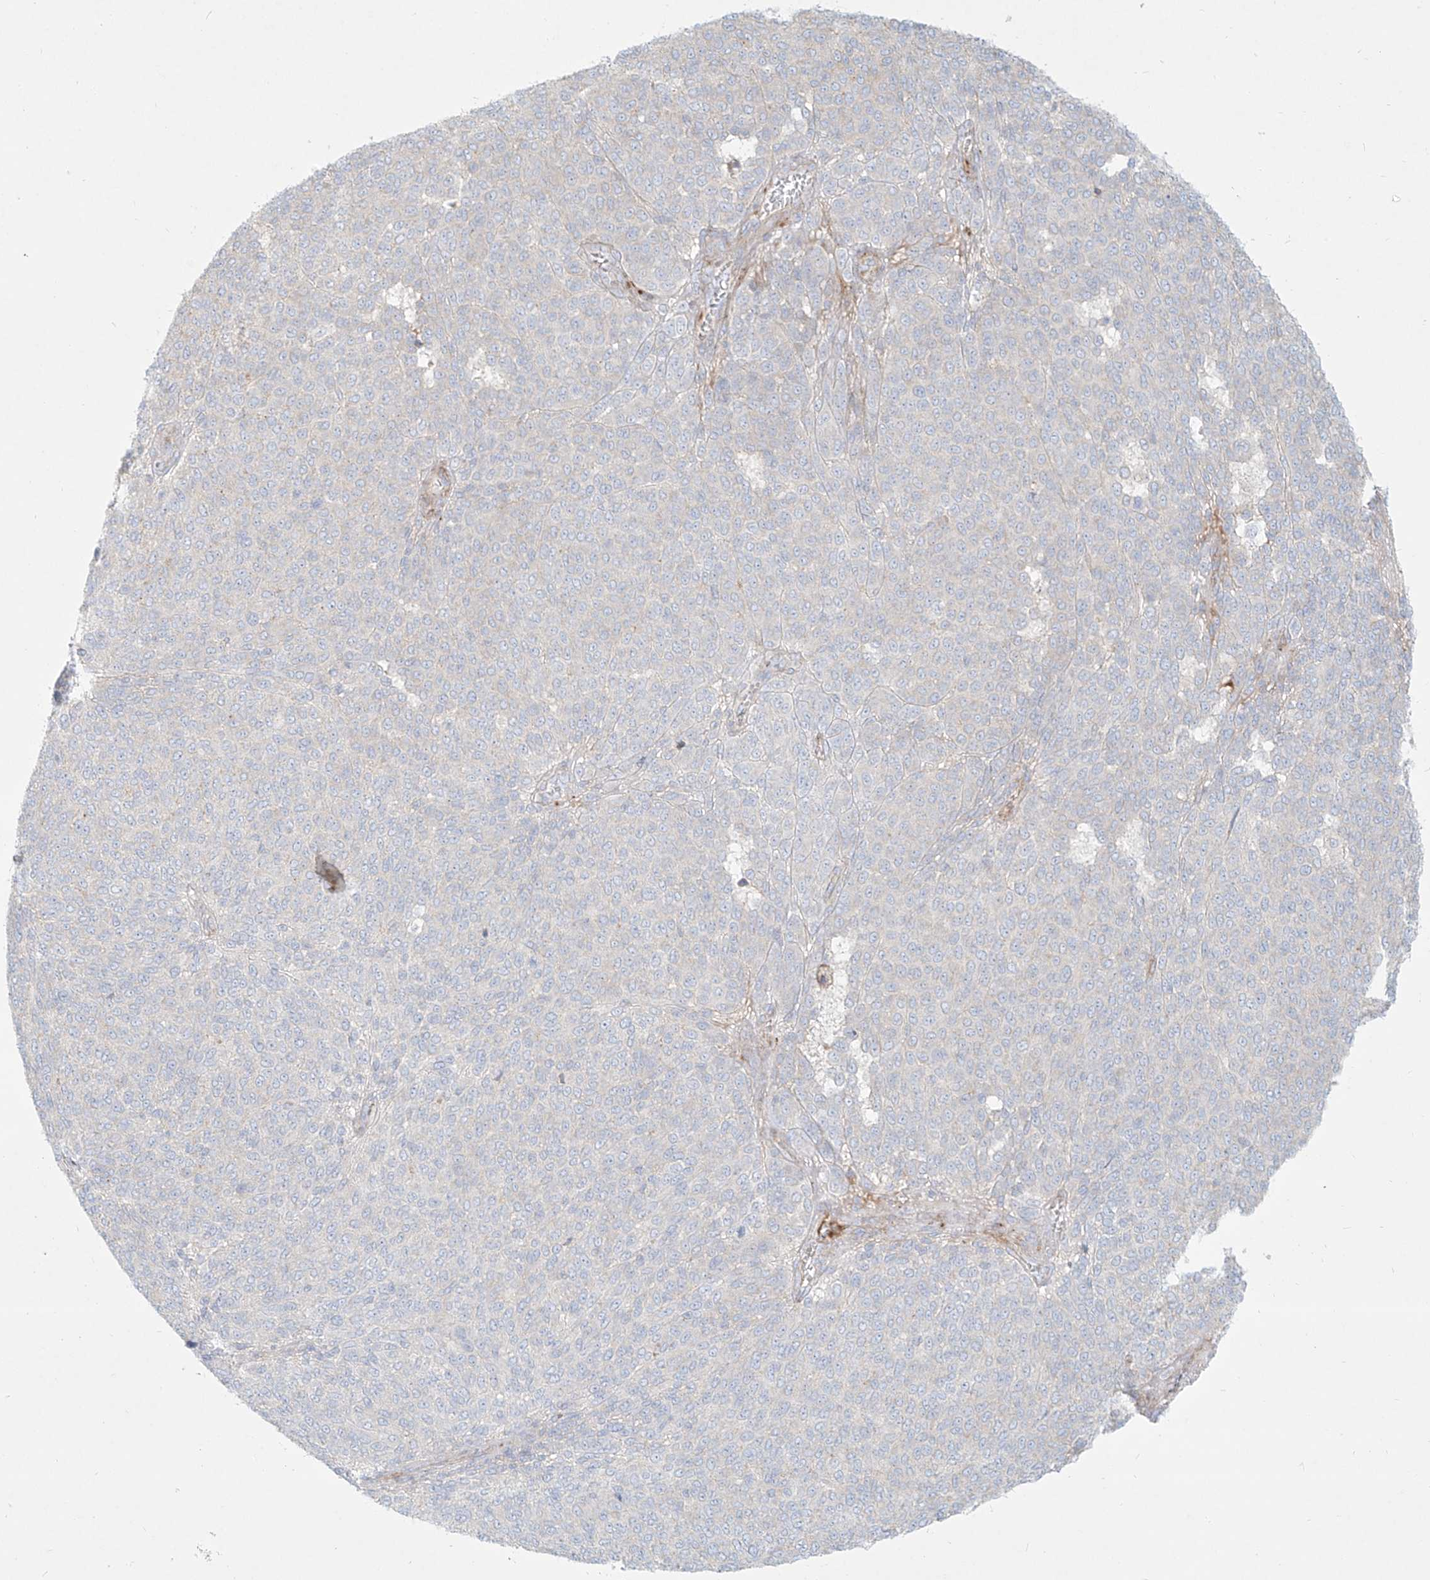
{"staining": {"intensity": "negative", "quantity": "none", "location": "none"}, "tissue": "melanoma", "cell_type": "Tumor cells", "image_type": "cancer", "snomed": [{"axis": "morphology", "description": "Malignant melanoma, NOS"}, {"axis": "topography", "description": "Skin"}], "caption": "High power microscopy micrograph of an immunohistochemistry photomicrograph of melanoma, revealing no significant staining in tumor cells. (DAB (3,3'-diaminobenzidine) immunohistochemistry (IHC), high magnification).", "gene": "MTX2", "patient": {"sex": "male", "age": 49}}